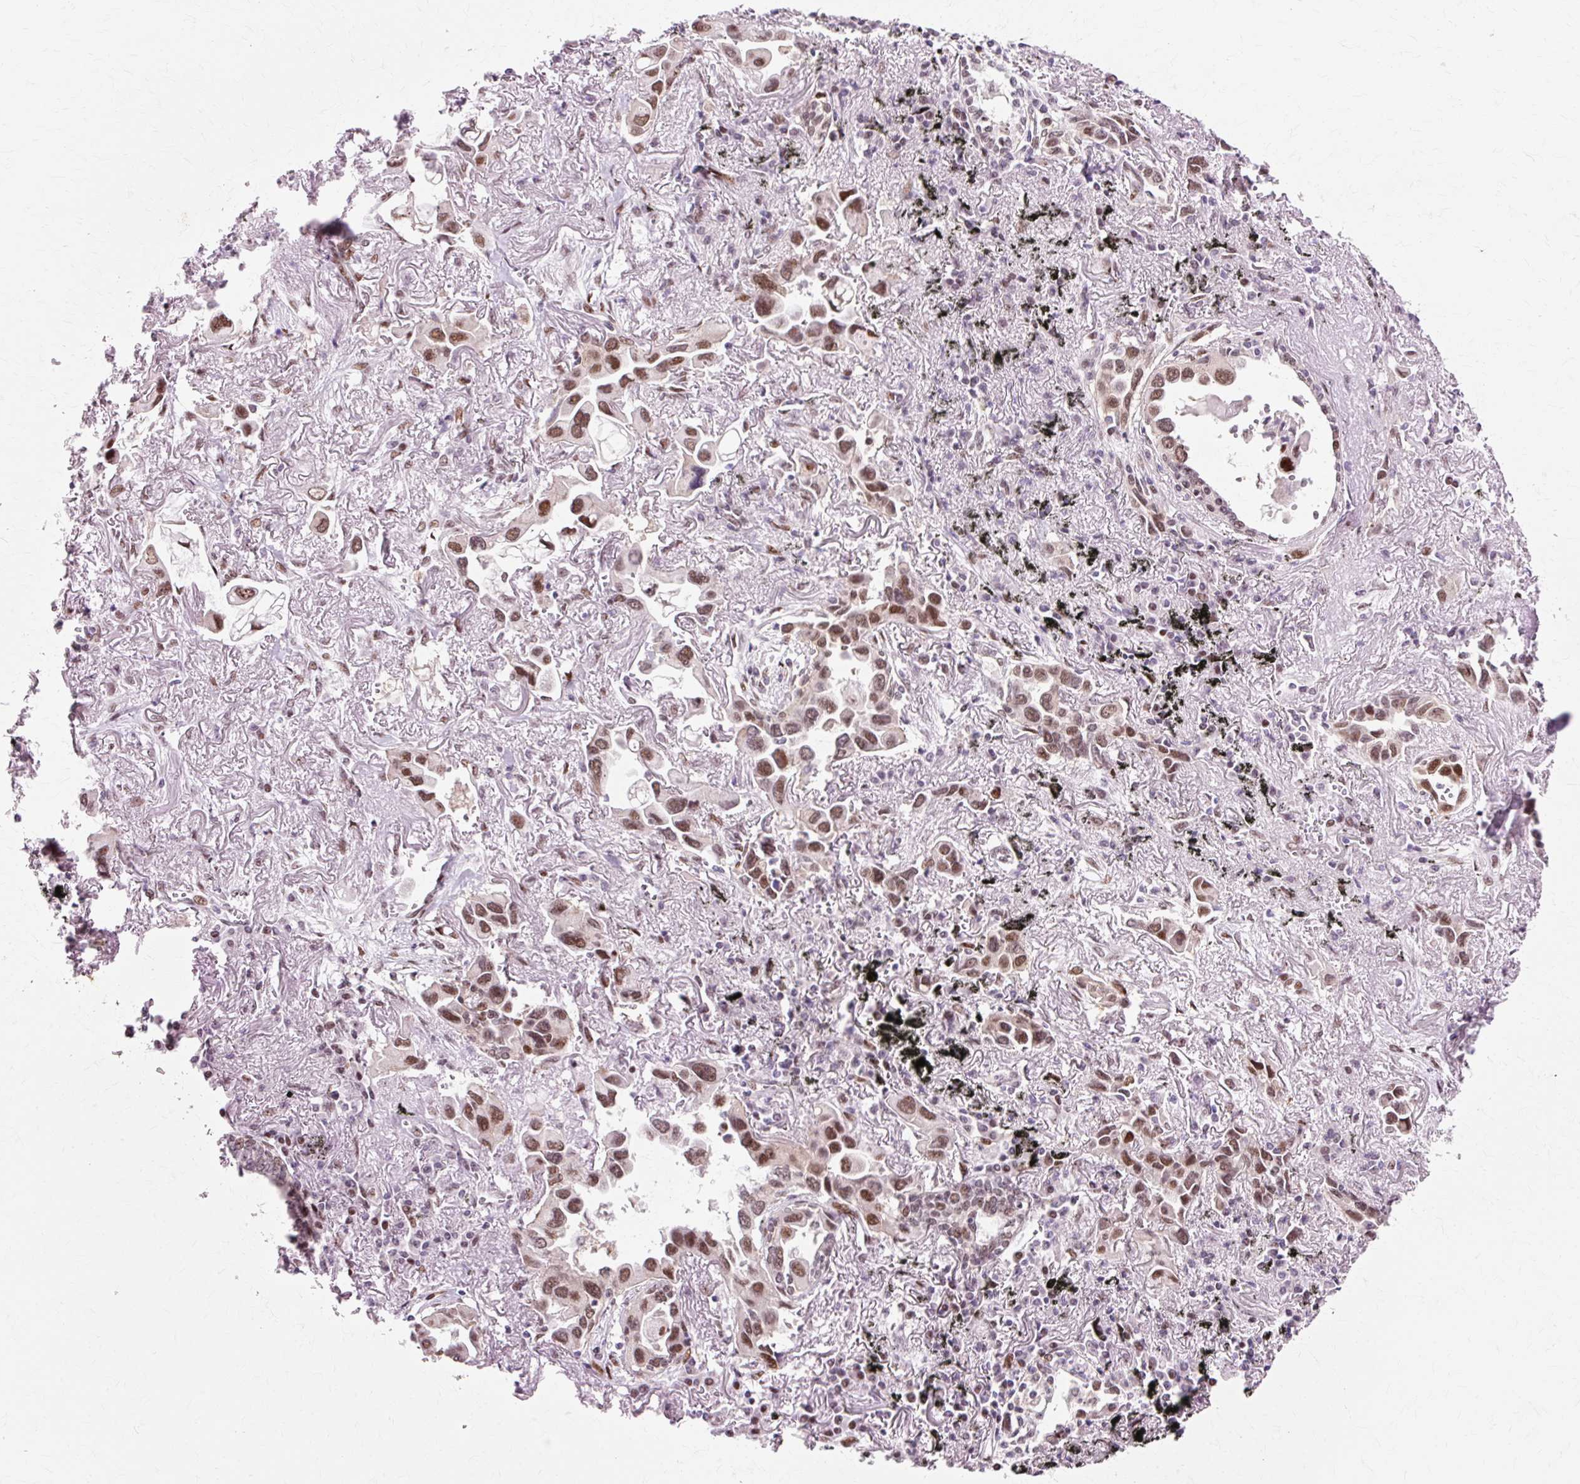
{"staining": {"intensity": "moderate", "quantity": ">75%", "location": "nuclear"}, "tissue": "lung cancer", "cell_type": "Tumor cells", "image_type": "cancer", "snomed": [{"axis": "morphology", "description": "Adenocarcinoma, NOS"}, {"axis": "topography", "description": "Lung"}], "caption": "Immunohistochemistry photomicrograph of neoplastic tissue: human lung cancer (adenocarcinoma) stained using immunohistochemistry (IHC) shows medium levels of moderate protein expression localized specifically in the nuclear of tumor cells, appearing as a nuclear brown color.", "gene": "MACROD2", "patient": {"sex": "female", "age": 76}}